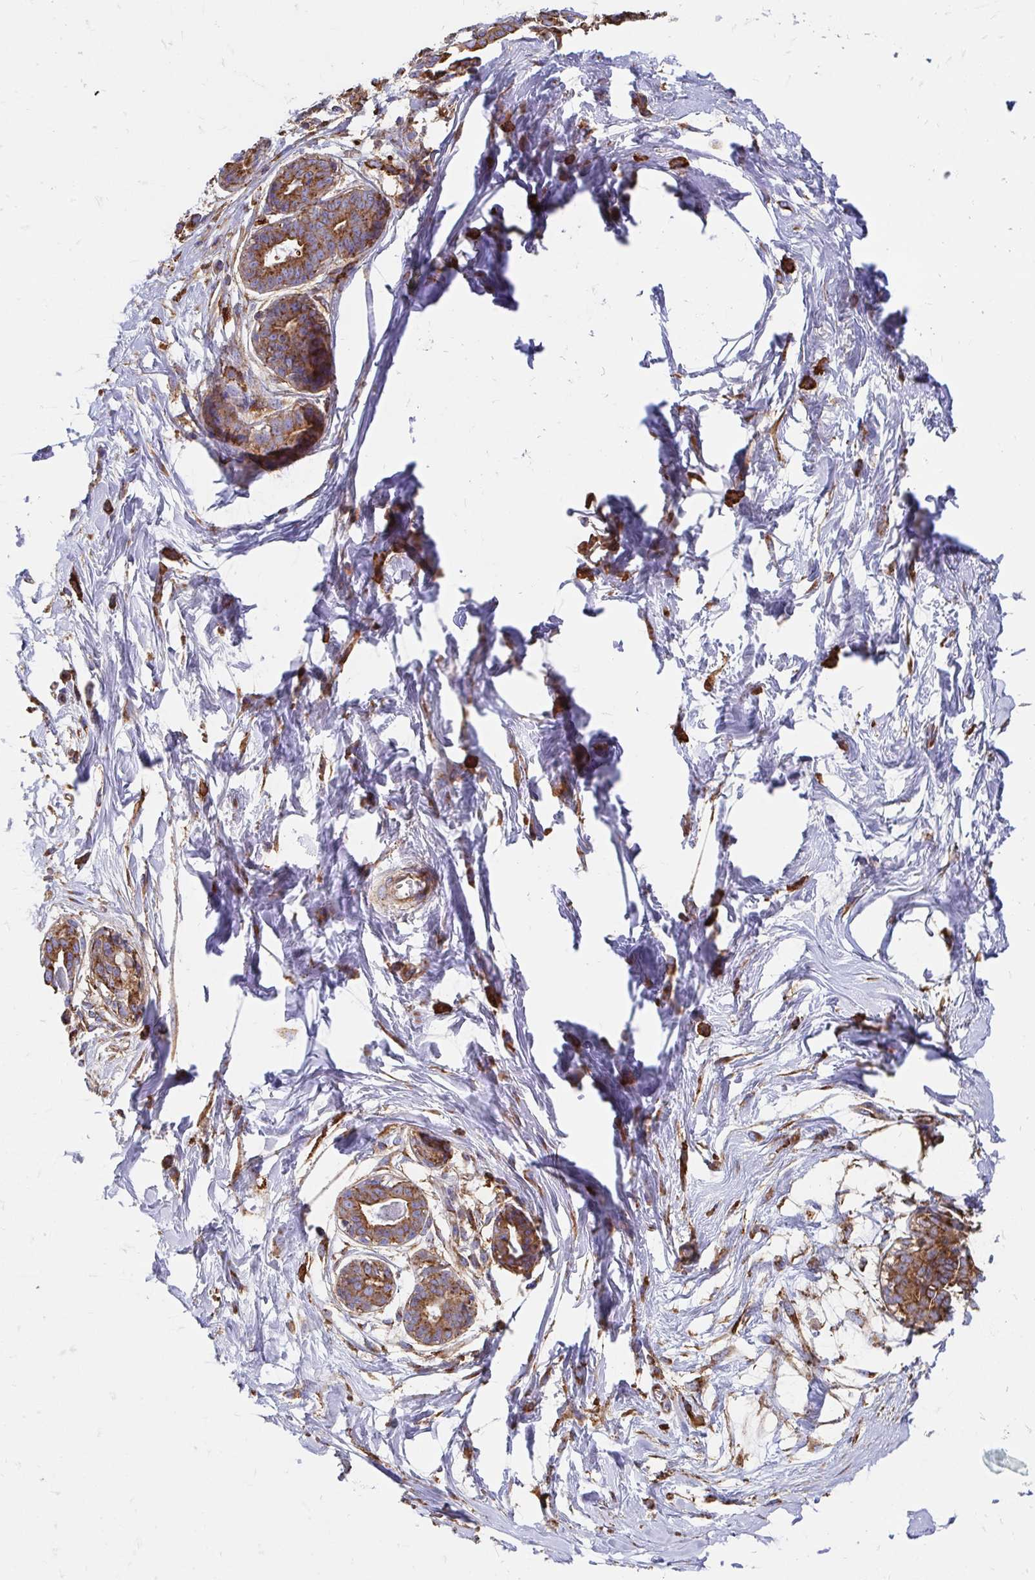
{"staining": {"intensity": "negative", "quantity": "none", "location": "none"}, "tissue": "breast", "cell_type": "Adipocytes", "image_type": "normal", "snomed": [{"axis": "morphology", "description": "Normal tissue, NOS"}, {"axis": "topography", "description": "Breast"}], "caption": "Immunohistochemistry micrograph of unremarkable breast stained for a protein (brown), which displays no positivity in adipocytes. Brightfield microscopy of immunohistochemistry stained with DAB (3,3'-diaminobenzidine) (brown) and hematoxylin (blue), captured at high magnification.", "gene": "CLTC", "patient": {"sex": "female", "age": 45}}